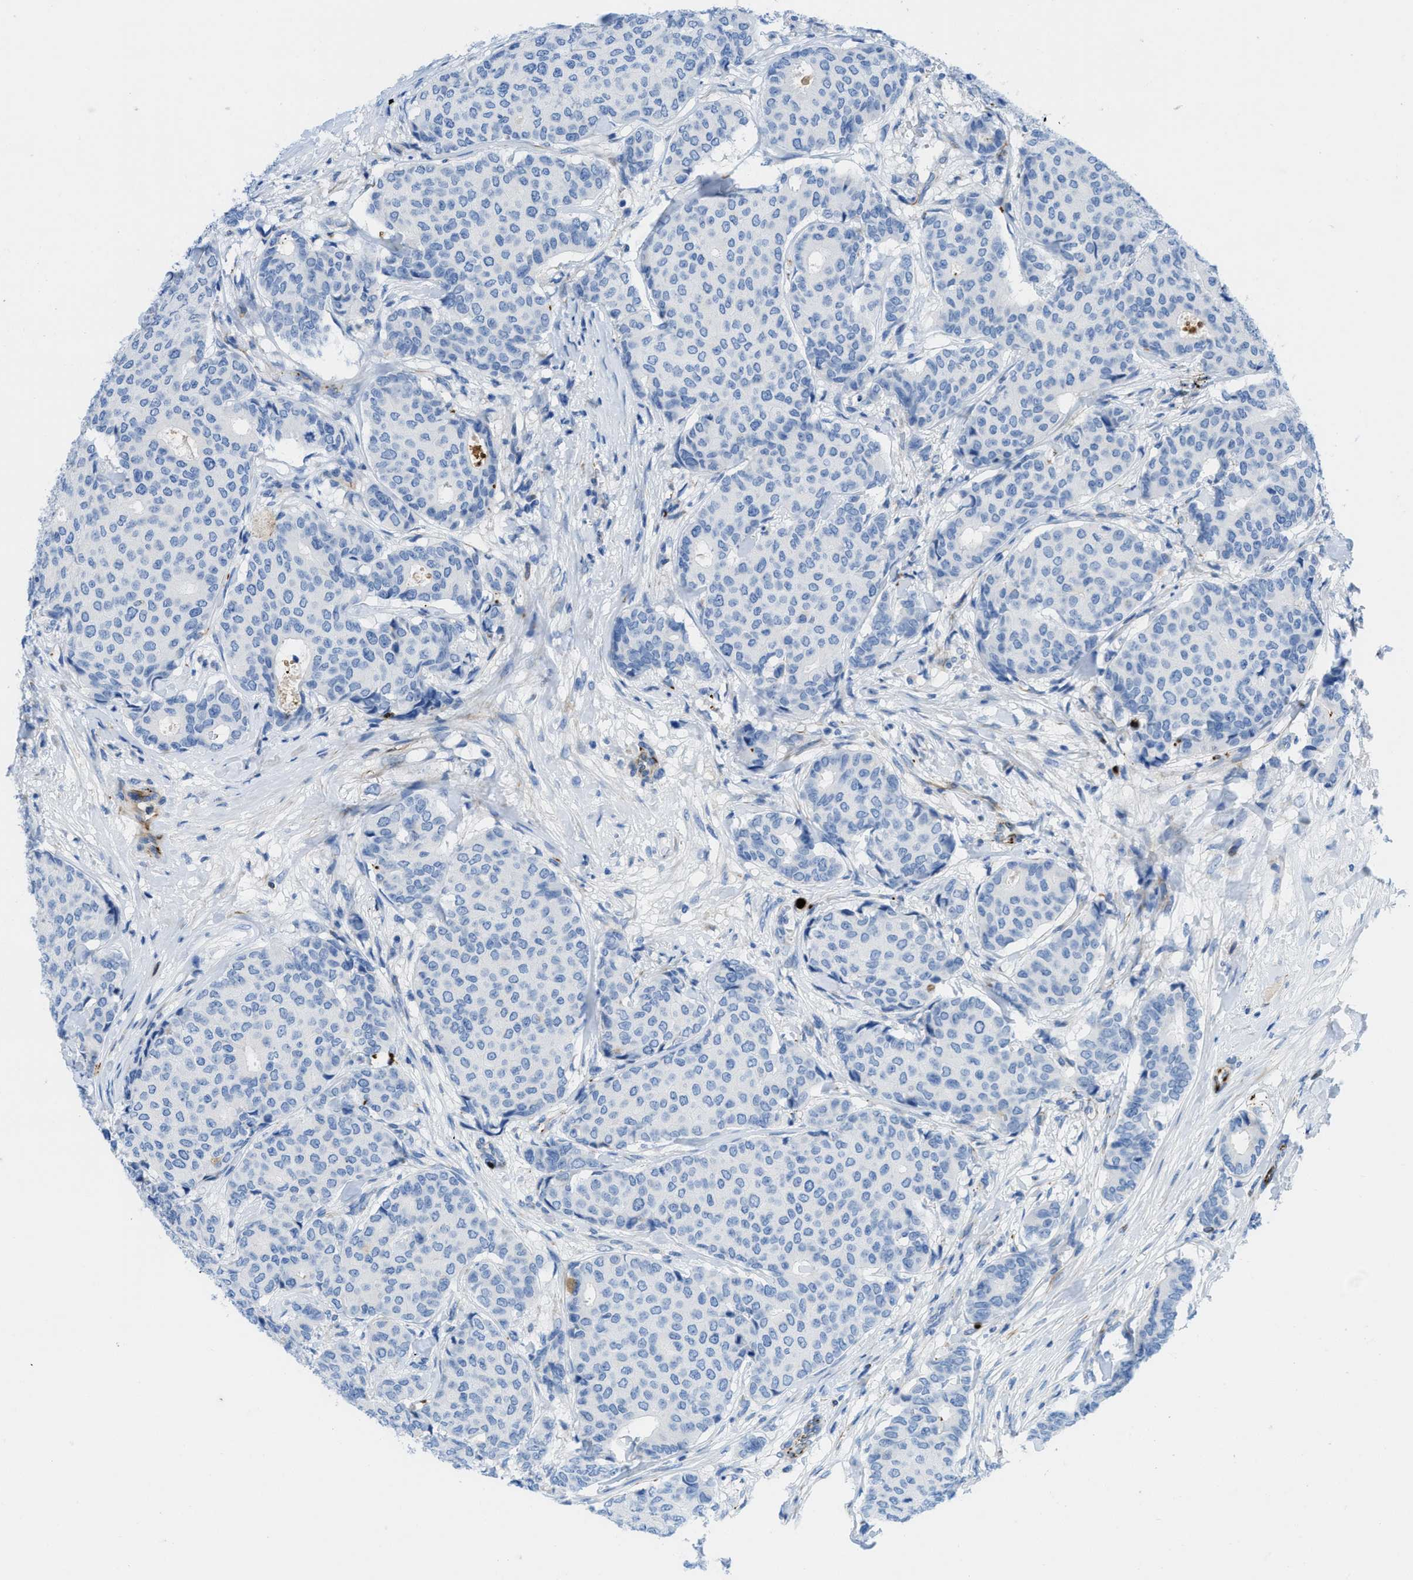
{"staining": {"intensity": "negative", "quantity": "none", "location": "none"}, "tissue": "breast cancer", "cell_type": "Tumor cells", "image_type": "cancer", "snomed": [{"axis": "morphology", "description": "Duct carcinoma"}, {"axis": "topography", "description": "Breast"}], "caption": "Tumor cells show no significant positivity in breast cancer (invasive ductal carcinoma). (DAB immunohistochemistry (IHC) visualized using brightfield microscopy, high magnification).", "gene": "XCR1", "patient": {"sex": "female", "age": 75}}